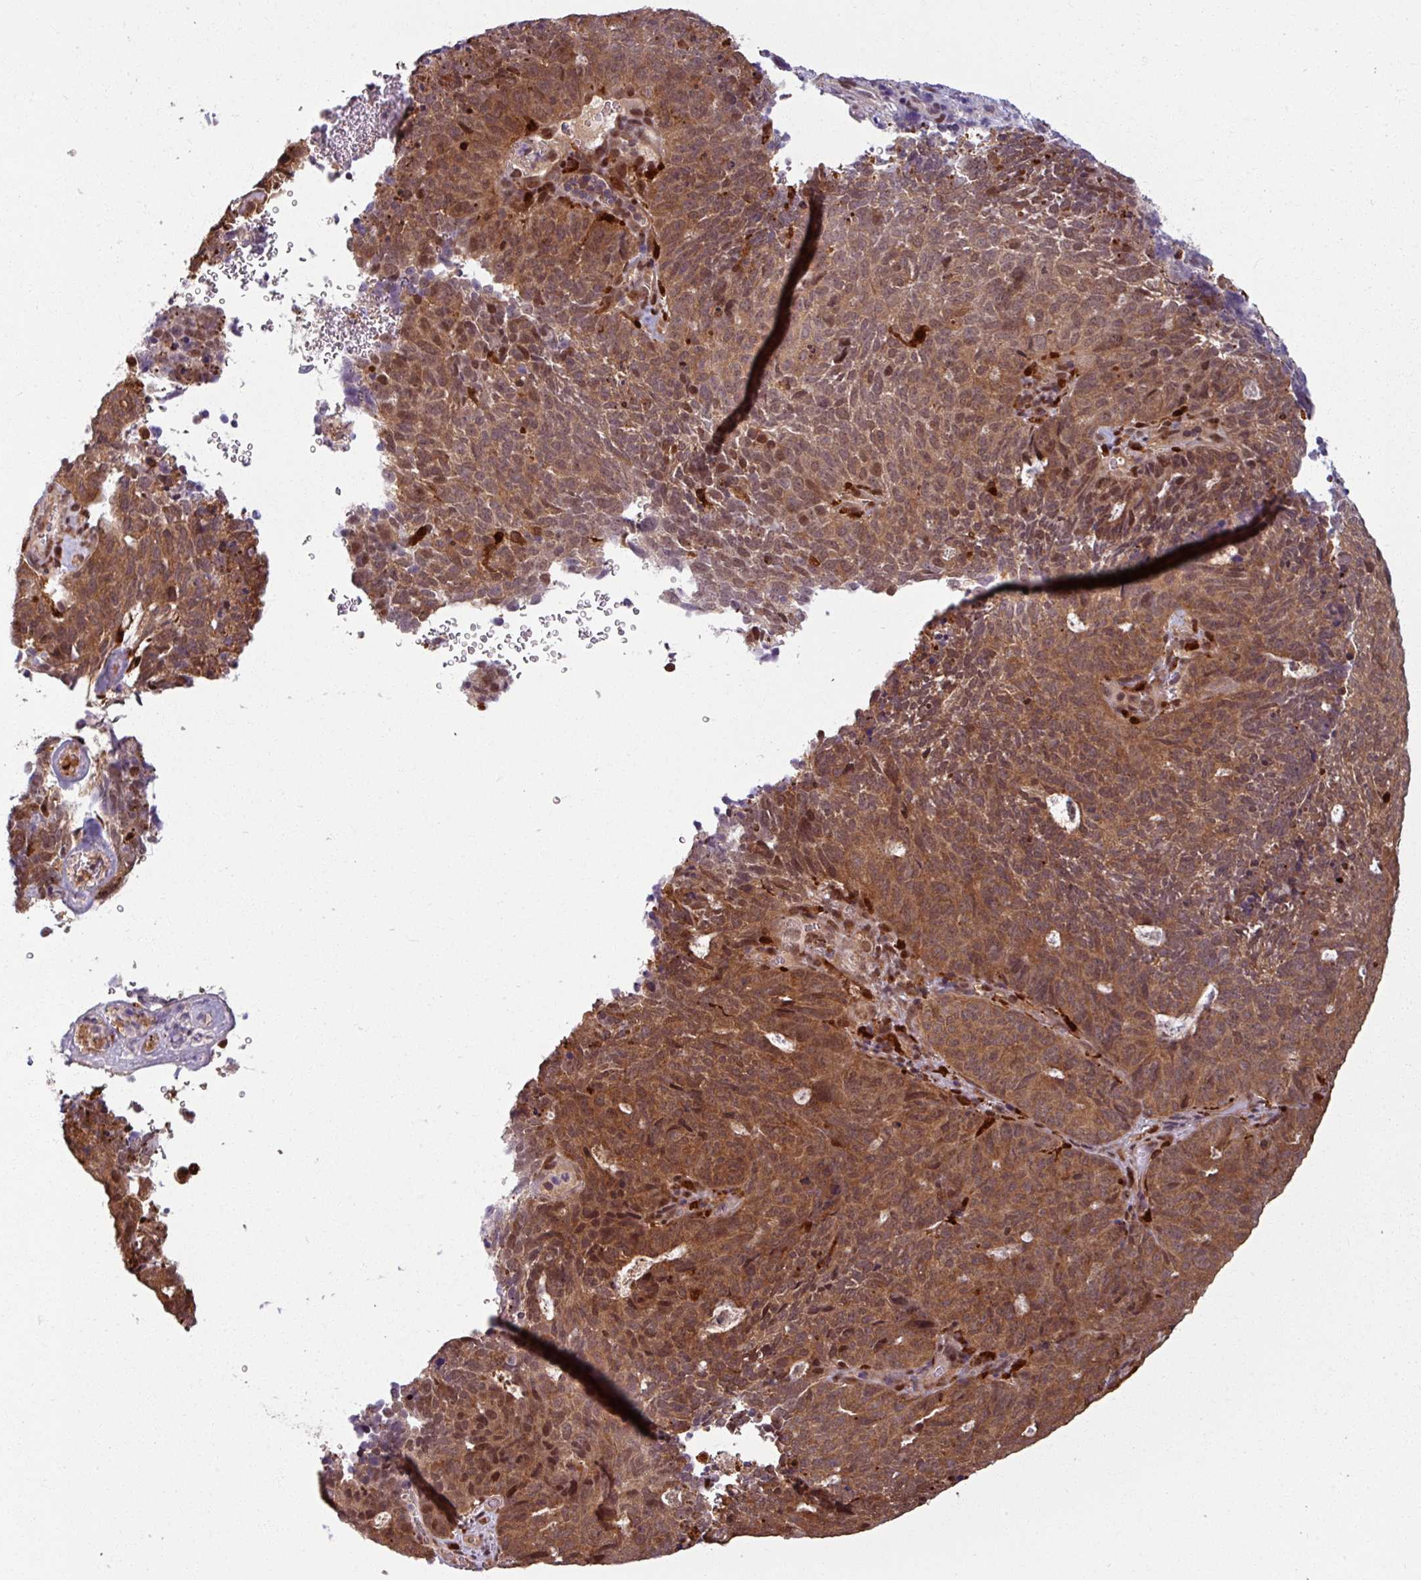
{"staining": {"intensity": "moderate", "quantity": ">75%", "location": "cytoplasmic/membranous,nuclear"}, "tissue": "cervical cancer", "cell_type": "Tumor cells", "image_type": "cancer", "snomed": [{"axis": "morphology", "description": "Adenocarcinoma, NOS"}, {"axis": "topography", "description": "Cervix"}], "caption": "A high-resolution image shows immunohistochemistry (IHC) staining of cervical cancer, which shows moderate cytoplasmic/membranous and nuclear positivity in approximately >75% of tumor cells. Using DAB (brown) and hematoxylin (blue) stains, captured at high magnification using brightfield microscopy.", "gene": "KCTD11", "patient": {"sex": "female", "age": 38}}